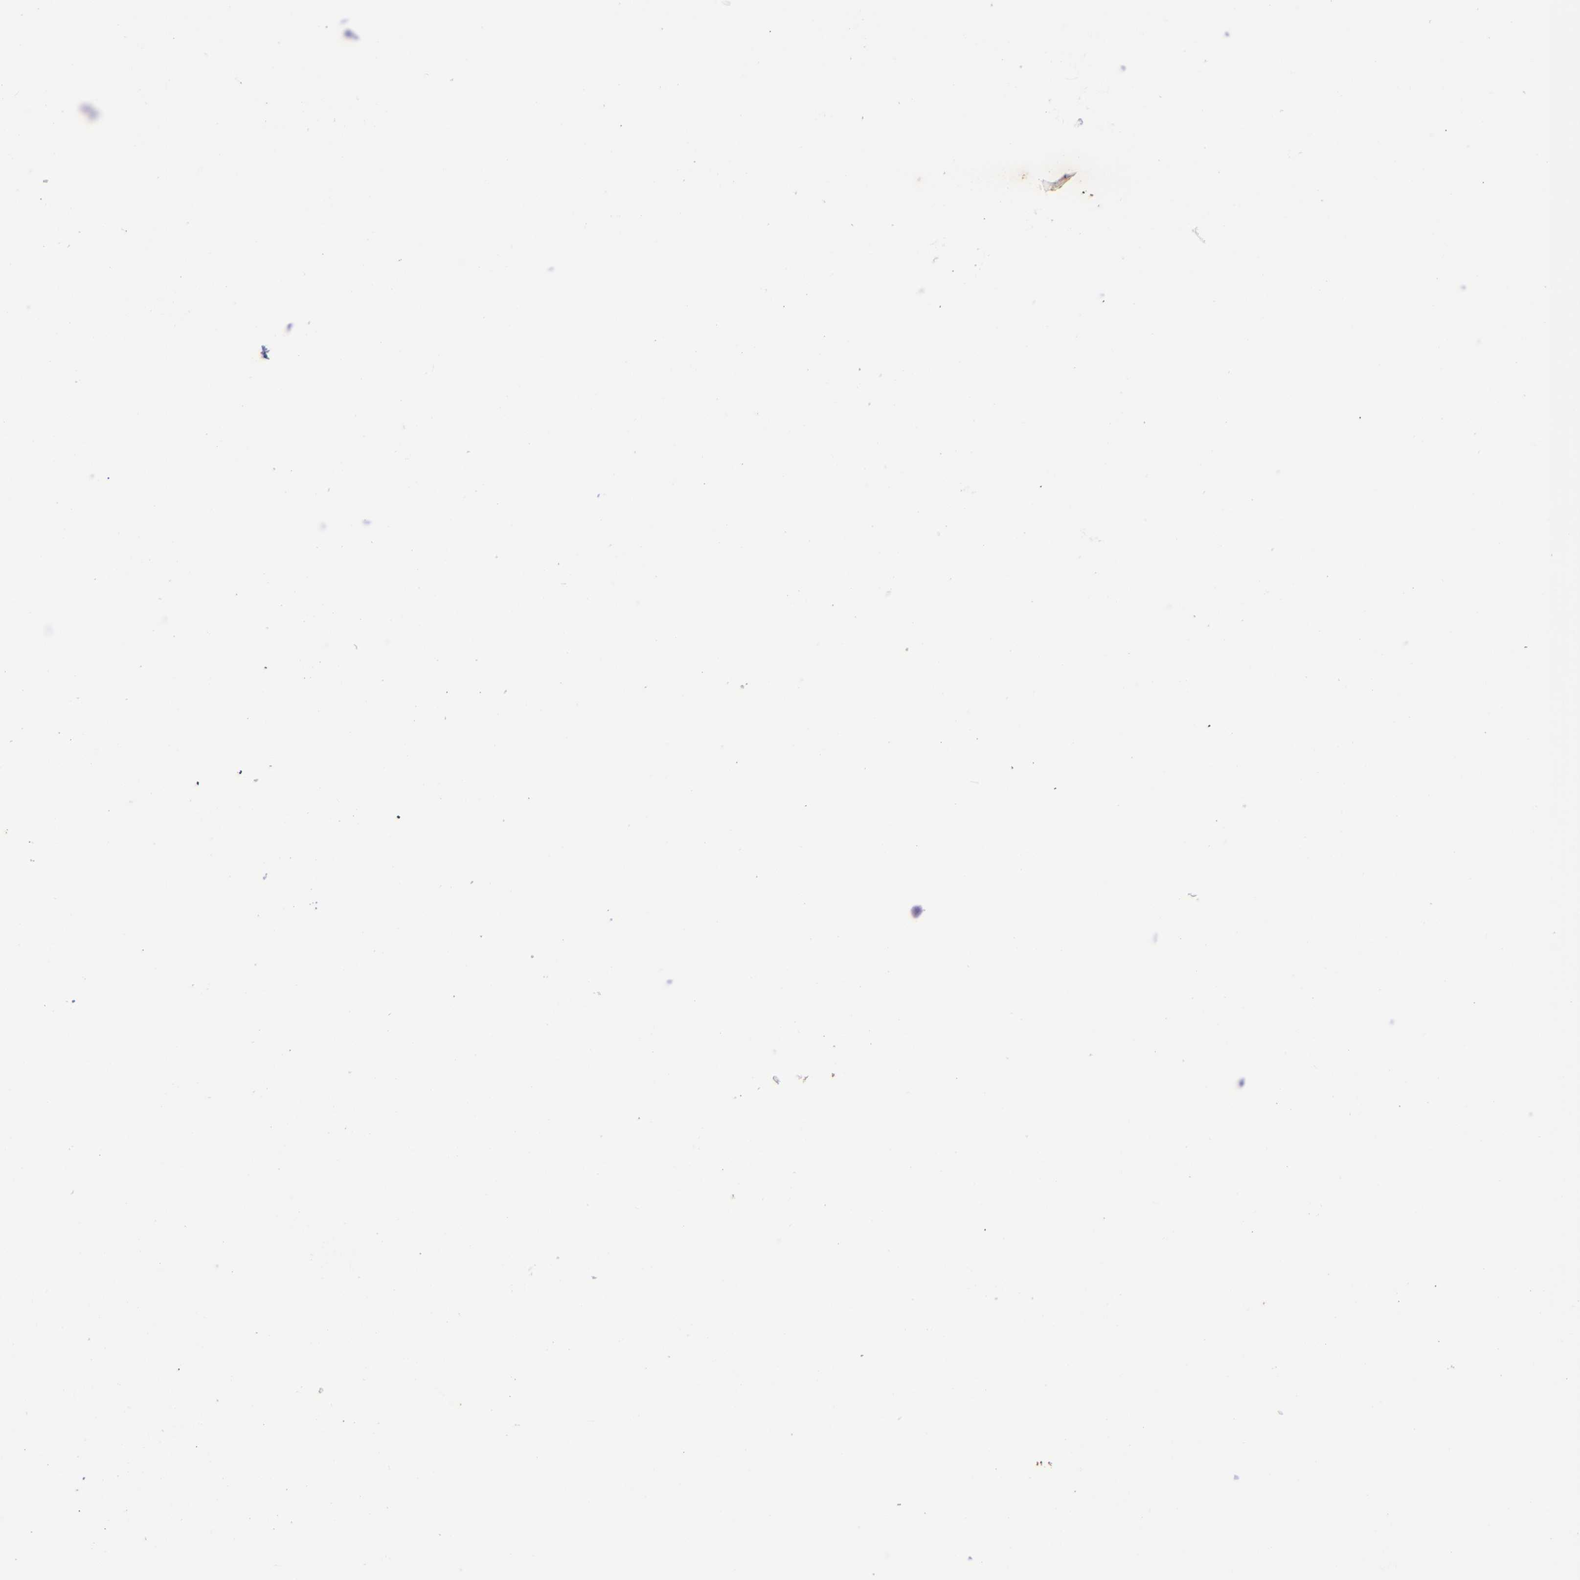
{"staining": {"intensity": "moderate", "quantity": "25%-75%", "location": "nuclear"}, "tissue": "bone marrow", "cell_type": "Hematopoietic cells", "image_type": "normal", "snomed": [{"axis": "morphology", "description": "Normal tissue, NOS"}, {"axis": "topography", "description": "Bone marrow"}], "caption": "A photomicrograph of bone marrow stained for a protein shows moderate nuclear brown staining in hematopoietic cells.", "gene": "TOP3A", "patient": {"sex": "male", "age": 86}}